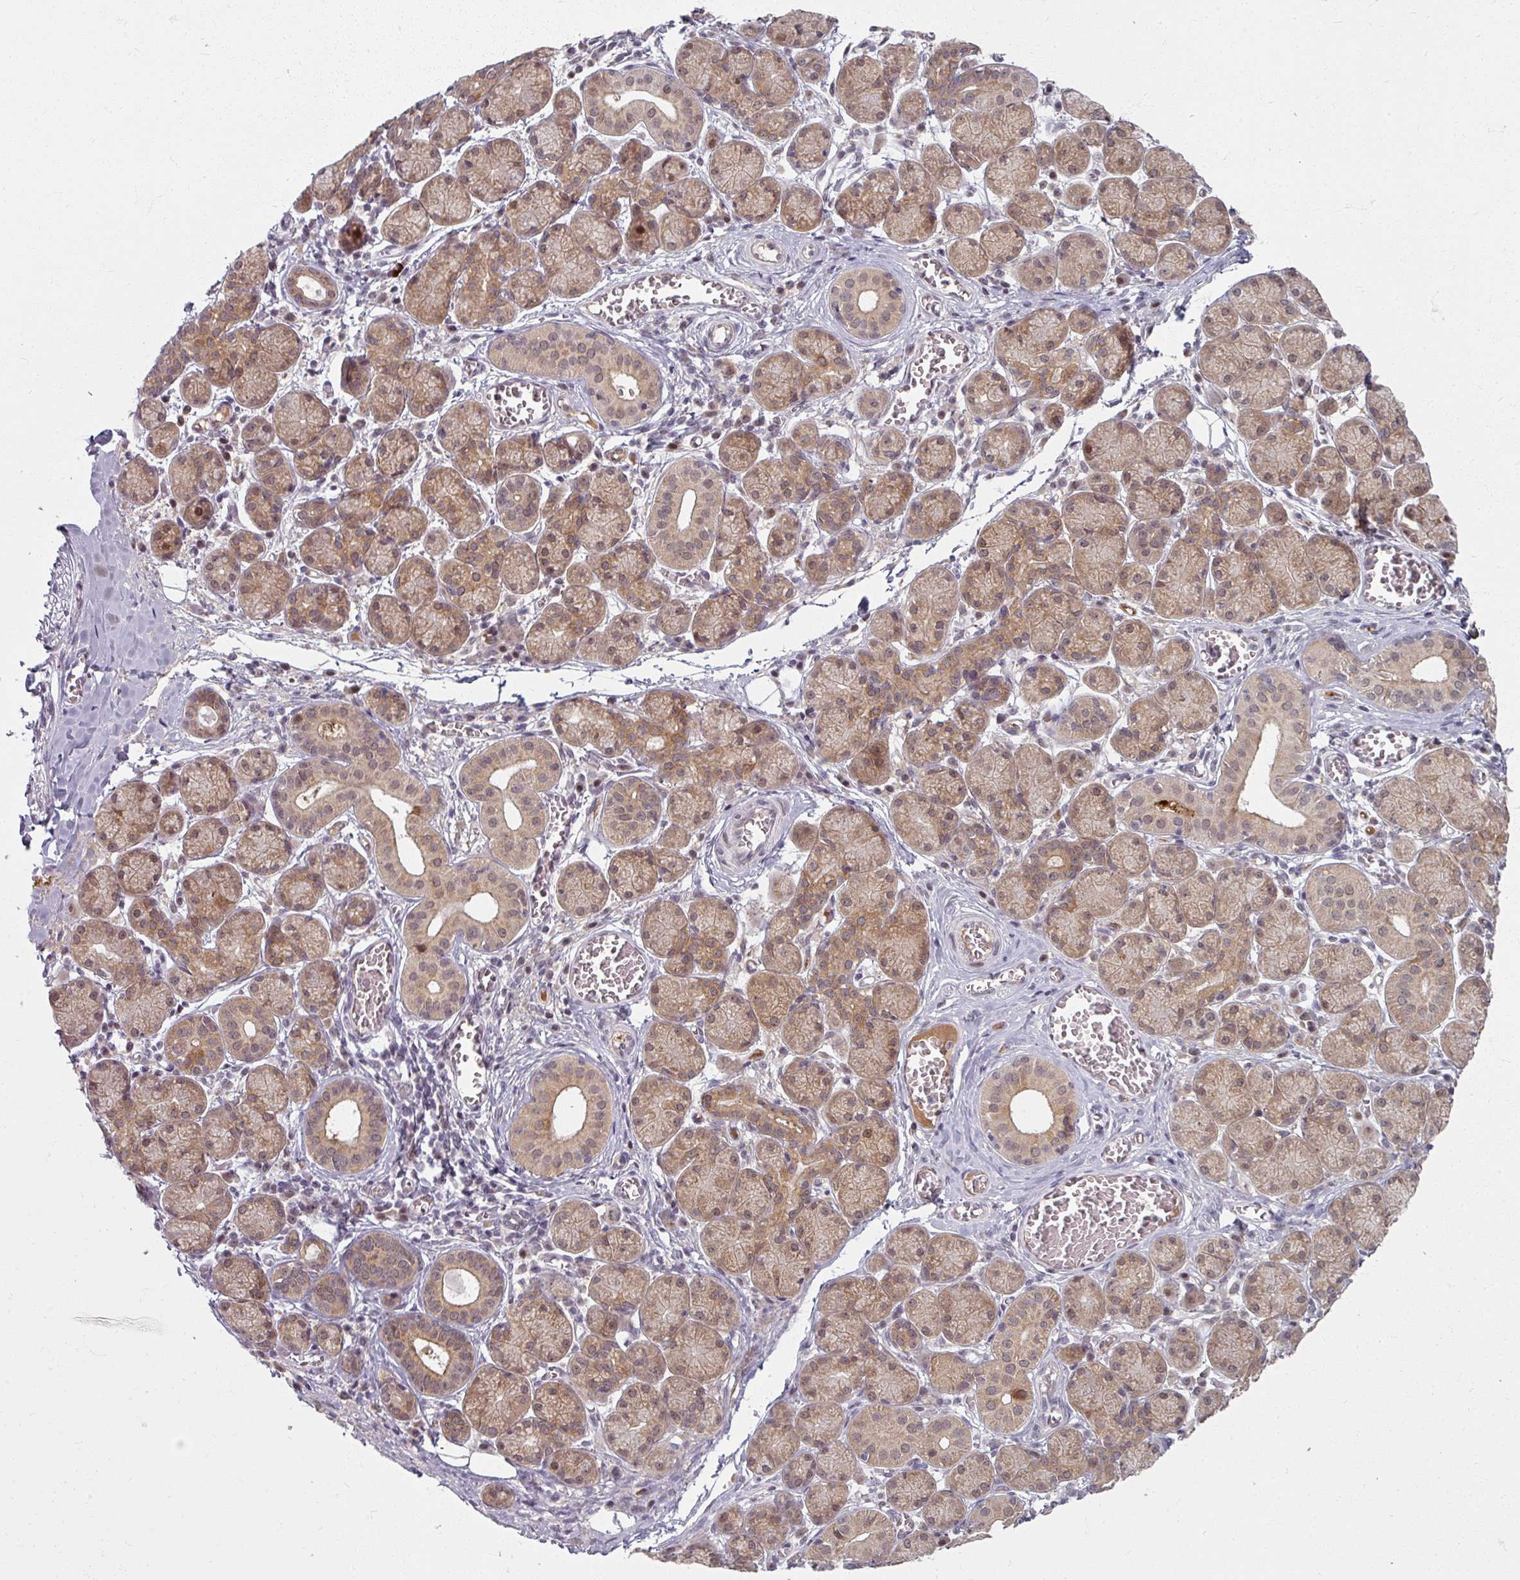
{"staining": {"intensity": "moderate", "quantity": ">75%", "location": "cytoplasmic/membranous"}, "tissue": "salivary gland", "cell_type": "Glandular cells", "image_type": "normal", "snomed": [{"axis": "morphology", "description": "Normal tissue, NOS"}, {"axis": "topography", "description": "Salivary gland"}], "caption": "Immunohistochemical staining of unremarkable human salivary gland reveals medium levels of moderate cytoplasmic/membranous staining in about >75% of glandular cells. (Stains: DAB (3,3'-diaminobenzidine) in brown, nuclei in blue, Microscopy: brightfield microscopy at high magnification).", "gene": "KLC3", "patient": {"sex": "female", "age": 24}}